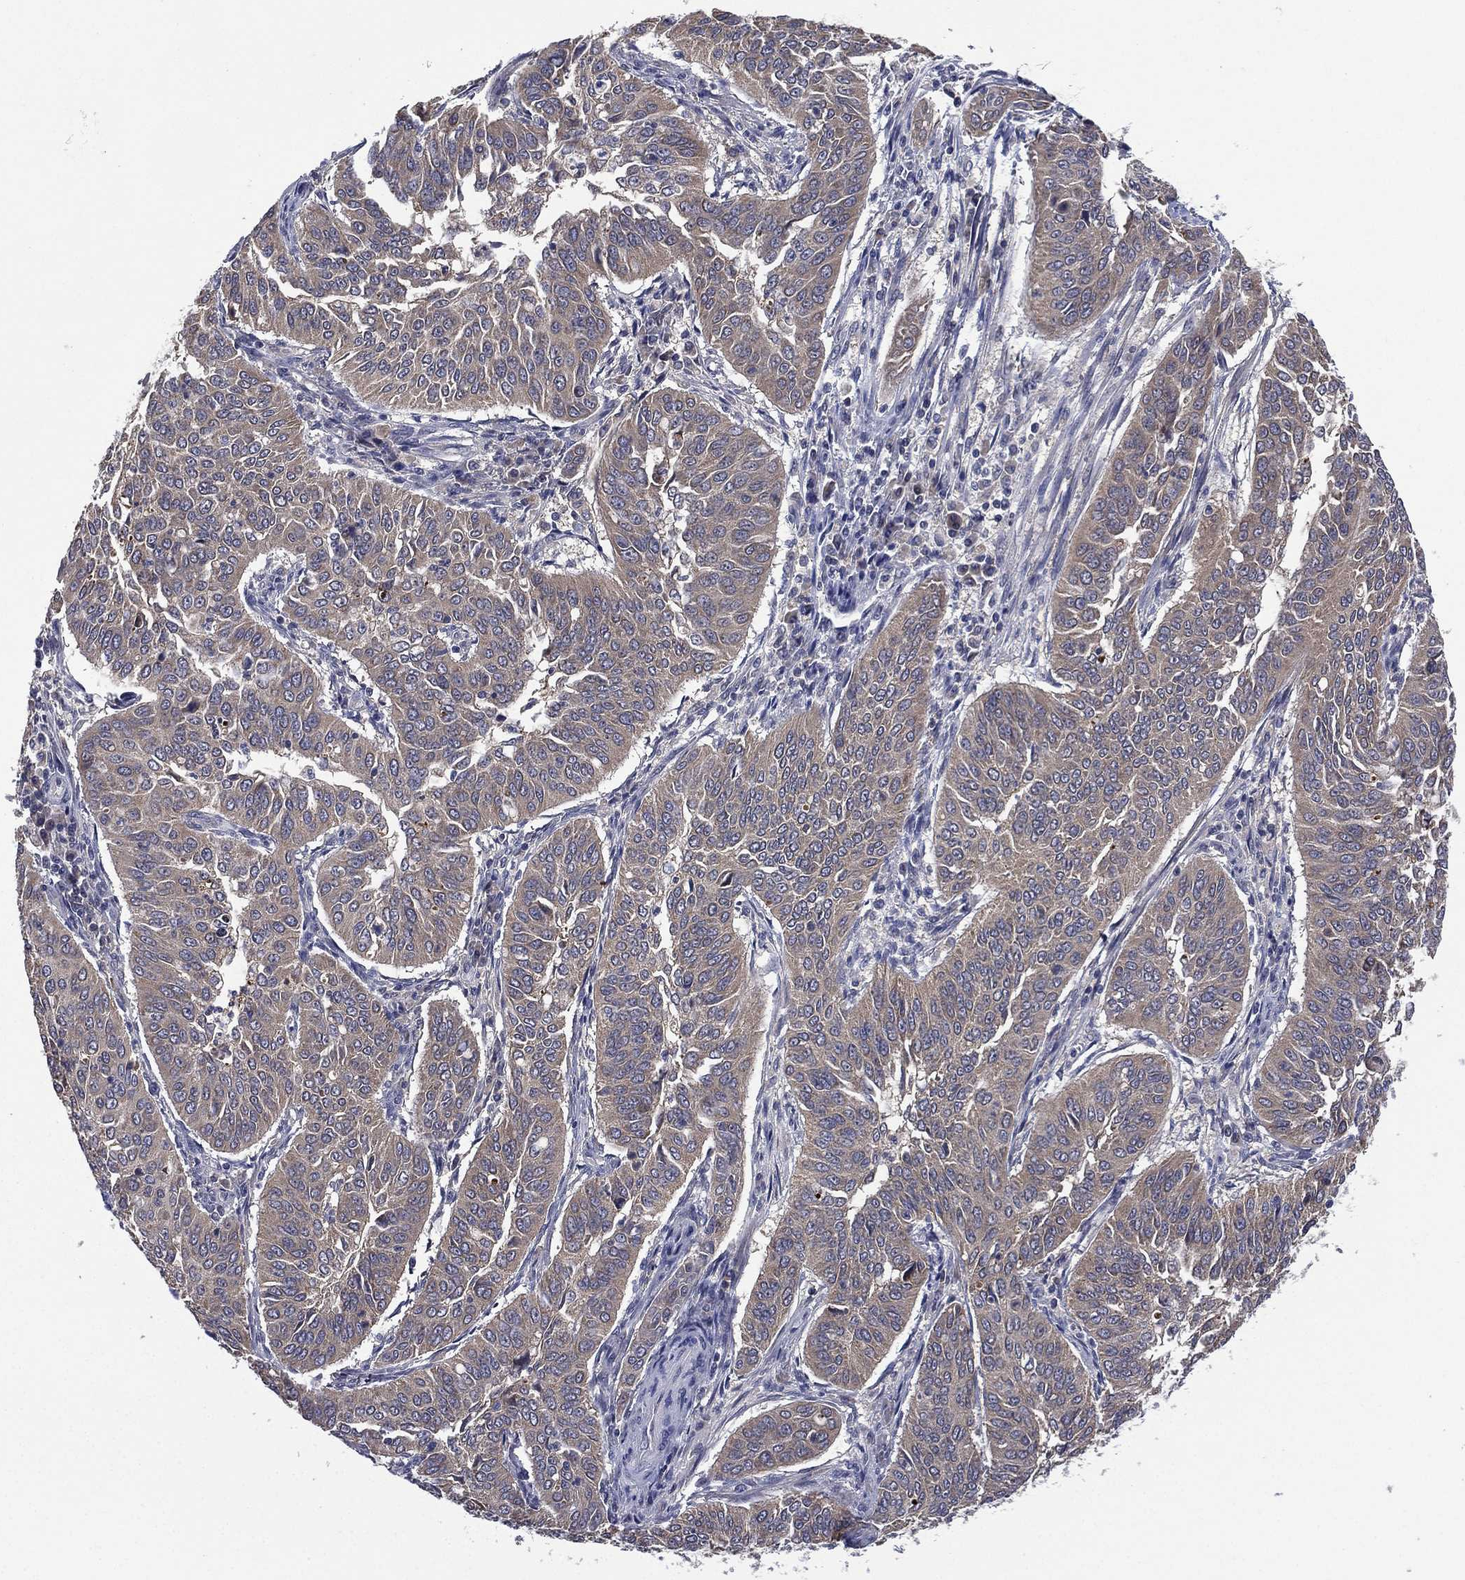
{"staining": {"intensity": "negative", "quantity": "none", "location": "none"}, "tissue": "cervical cancer", "cell_type": "Tumor cells", "image_type": "cancer", "snomed": [{"axis": "morphology", "description": "Normal tissue, NOS"}, {"axis": "morphology", "description": "Squamous cell carcinoma, NOS"}, {"axis": "topography", "description": "Cervix"}], "caption": "Protein analysis of squamous cell carcinoma (cervical) displays no significant staining in tumor cells.", "gene": "MPP7", "patient": {"sex": "female", "age": 39}}